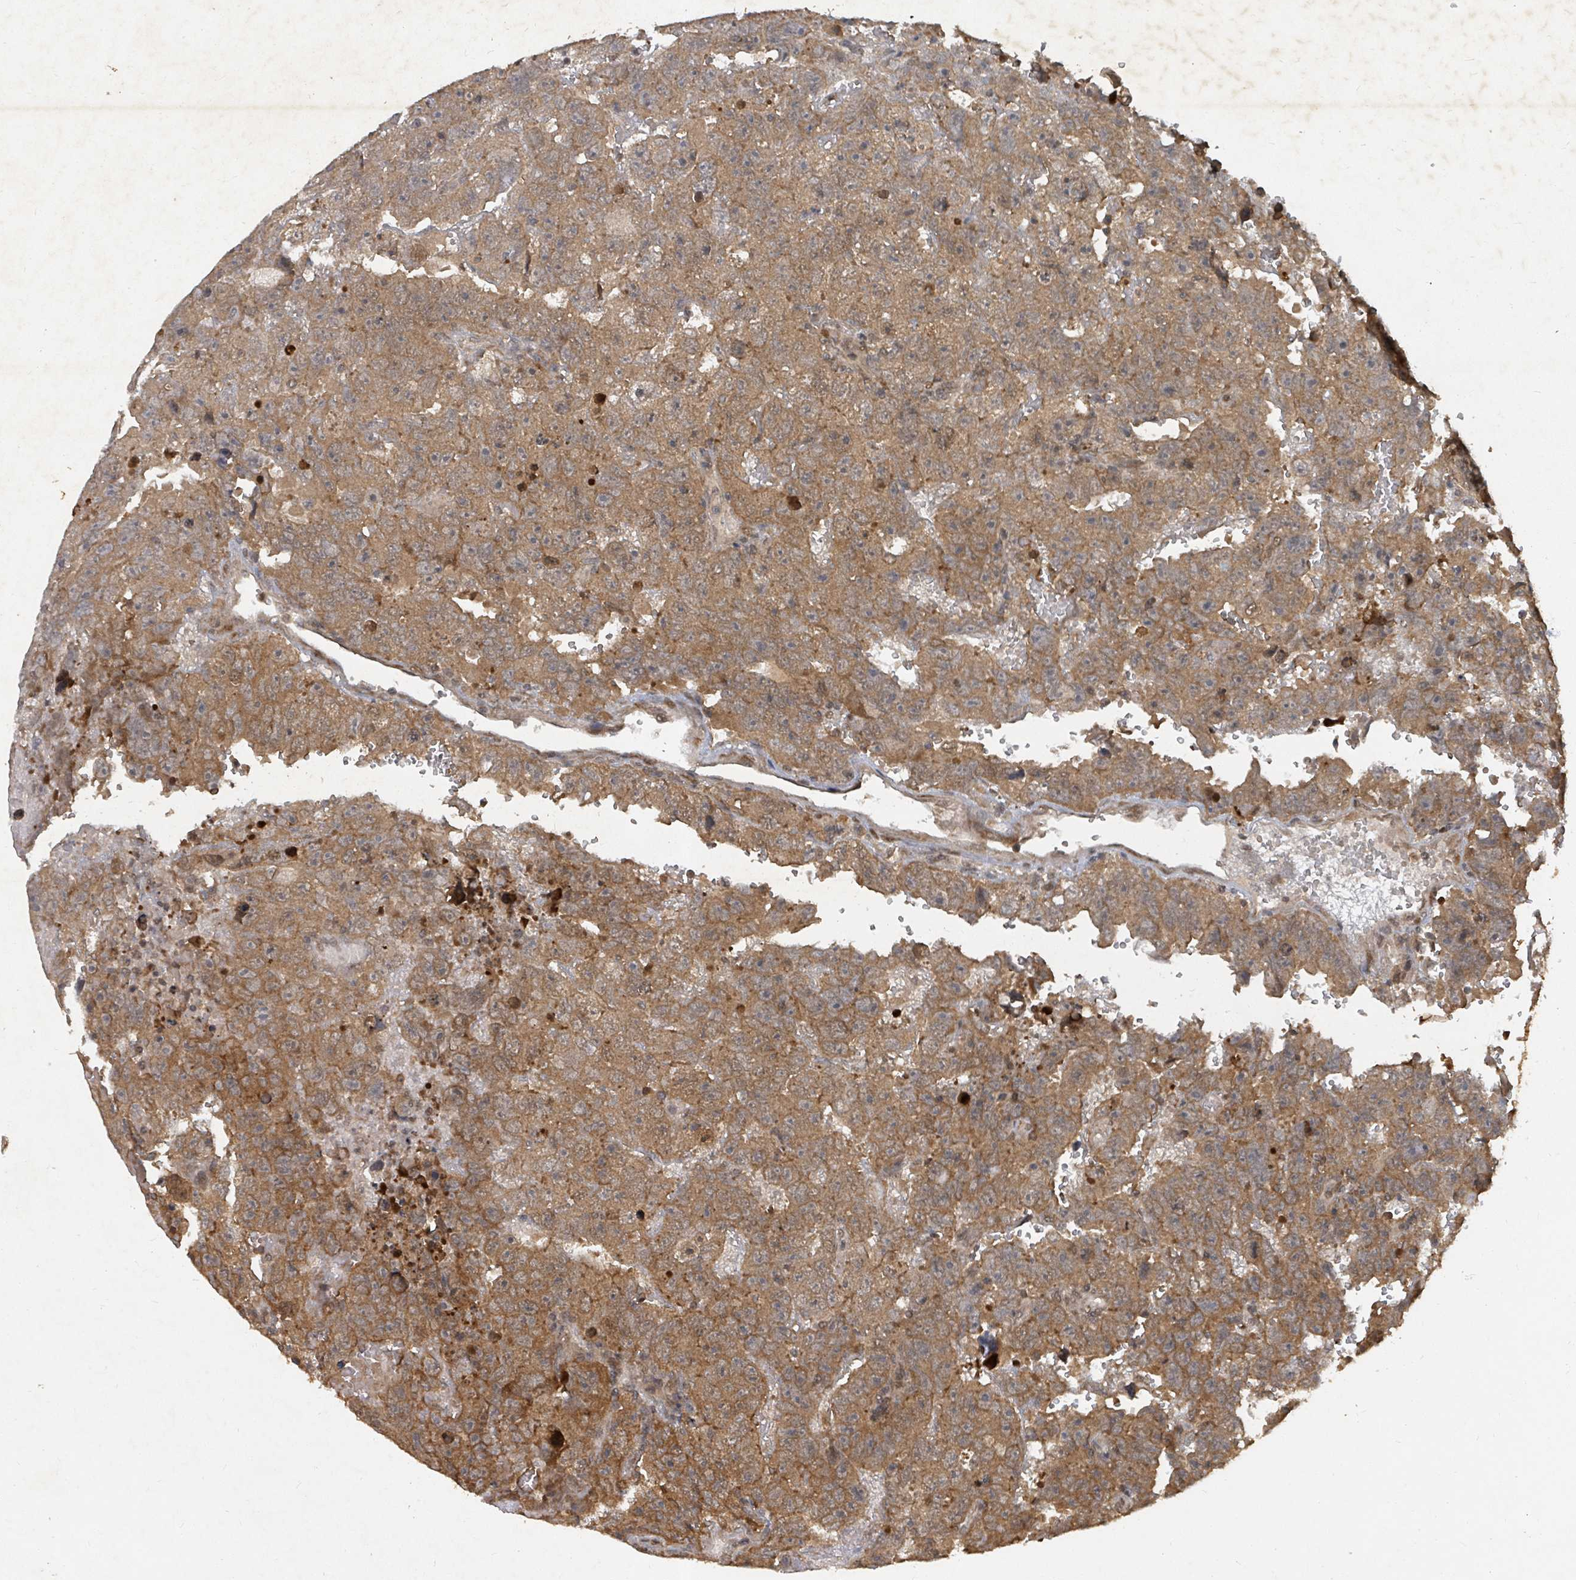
{"staining": {"intensity": "moderate", "quantity": ">75%", "location": "cytoplasmic/membranous"}, "tissue": "testis cancer", "cell_type": "Tumor cells", "image_type": "cancer", "snomed": [{"axis": "morphology", "description": "Carcinoma, Embryonal, NOS"}, {"axis": "topography", "description": "Testis"}], "caption": "Immunohistochemistry micrograph of testis cancer stained for a protein (brown), which displays medium levels of moderate cytoplasmic/membranous expression in approximately >75% of tumor cells.", "gene": "KDM4E", "patient": {"sex": "male", "age": 45}}